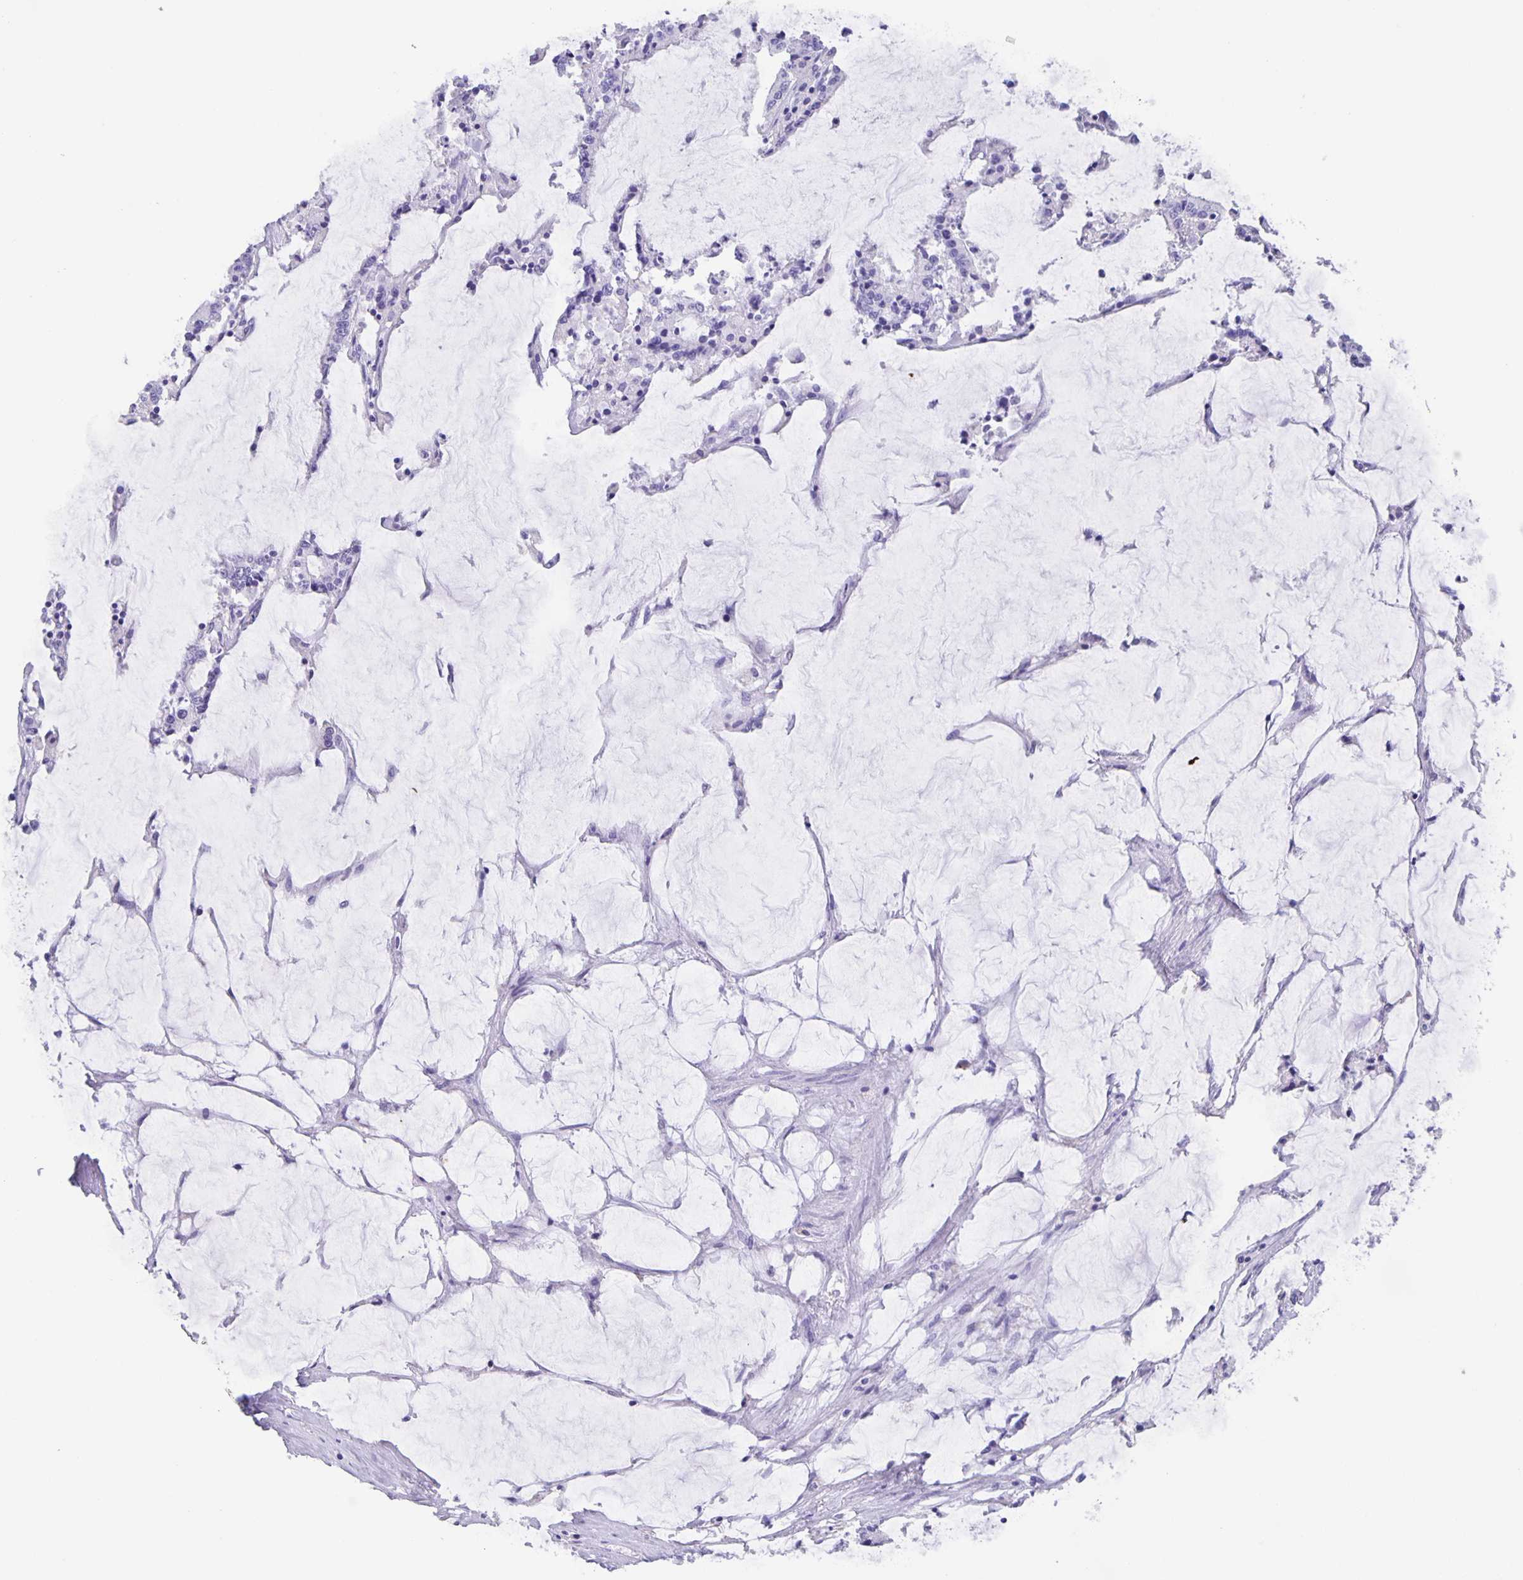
{"staining": {"intensity": "negative", "quantity": "none", "location": "none"}, "tissue": "stomach cancer", "cell_type": "Tumor cells", "image_type": "cancer", "snomed": [{"axis": "morphology", "description": "Adenocarcinoma, NOS"}, {"axis": "topography", "description": "Stomach, upper"}], "caption": "DAB immunohistochemical staining of human stomach cancer shows no significant positivity in tumor cells. Nuclei are stained in blue.", "gene": "GUCA2A", "patient": {"sex": "male", "age": 68}}